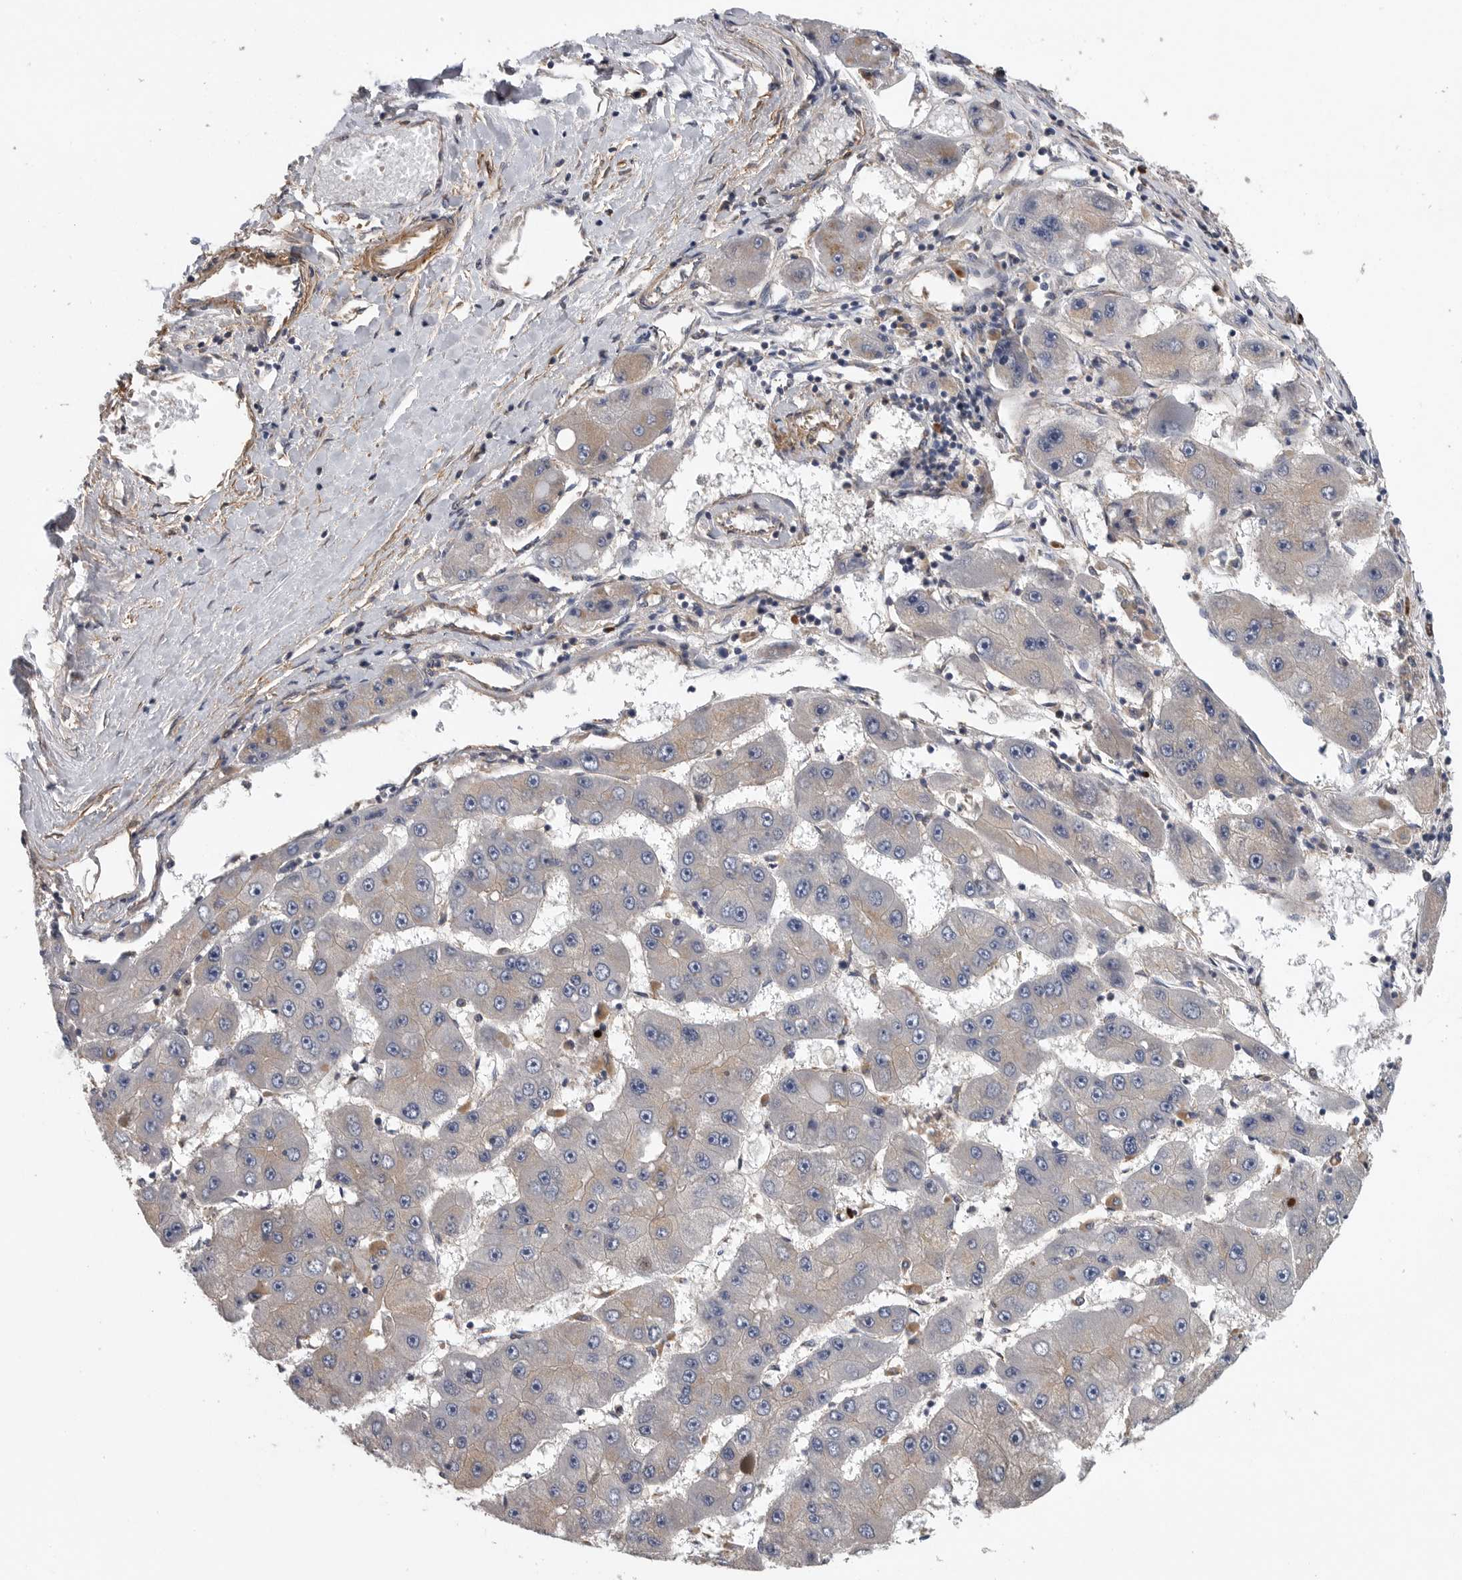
{"staining": {"intensity": "negative", "quantity": "none", "location": "none"}, "tissue": "liver cancer", "cell_type": "Tumor cells", "image_type": "cancer", "snomed": [{"axis": "morphology", "description": "Carcinoma, Hepatocellular, NOS"}, {"axis": "topography", "description": "Liver"}], "caption": "A photomicrograph of human hepatocellular carcinoma (liver) is negative for staining in tumor cells.", "gene": "OXR1", "patient": {"sex": "female", "age": 61}}